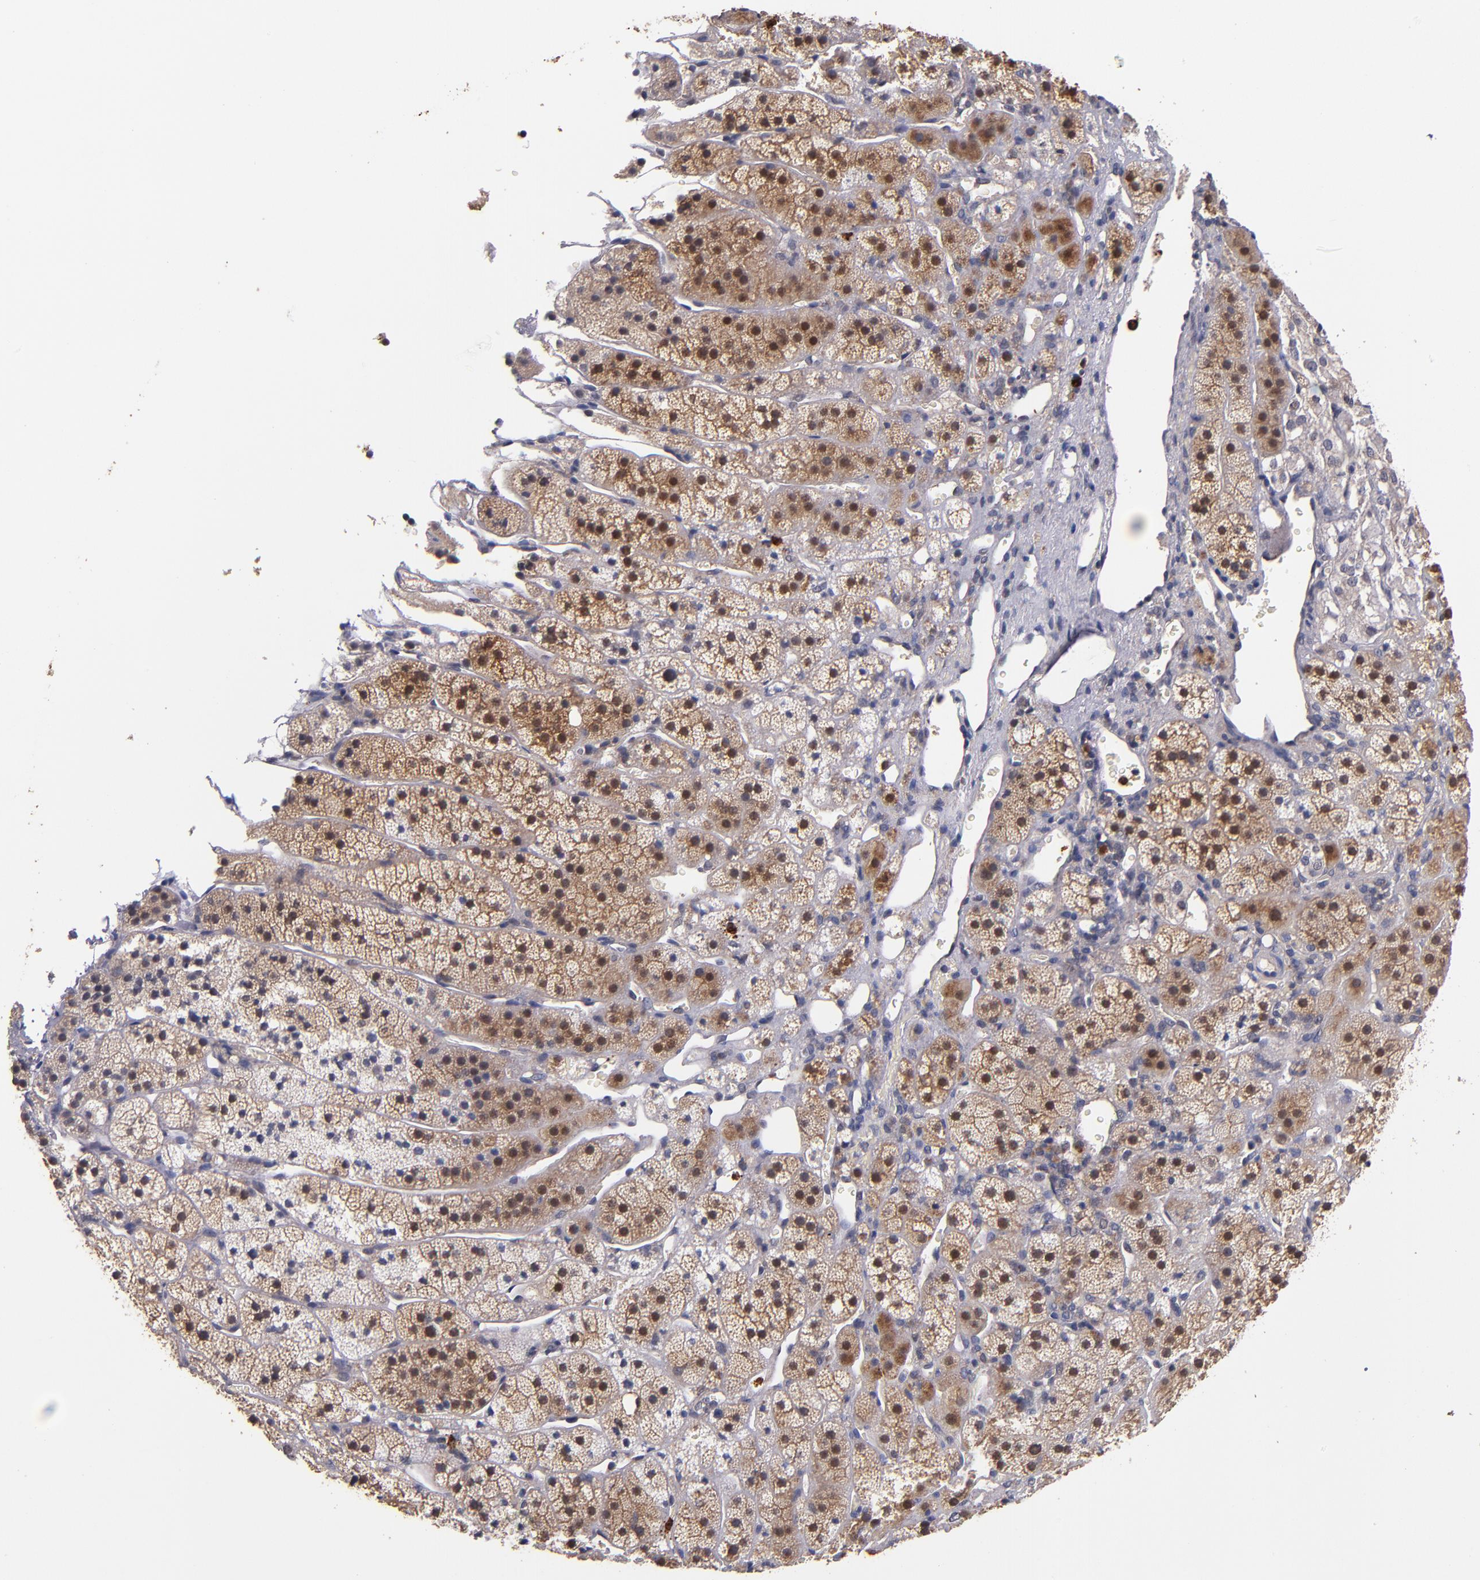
{"staining": {"intensity": "moderate", "quantity": ">75%", "location": "cytoplasmic/membranous"}, "tissue": "adrenal gland", "cell_type": "Glandular cells", "image_type": "normal", "snomed": [{"axis": "morphology", "description": "Normal tissue, NOS"}, {"axis": "topography", "description": "Adrenal gland"}], "caption": "Glandular cells demonstrate medium levels of moderate cytoplasmic/membranous expression in approximately >75% of cells in unremarkable adrenal gland.", "gene": "TTLL12", "patient": {"sex": "female", "age": 44}}